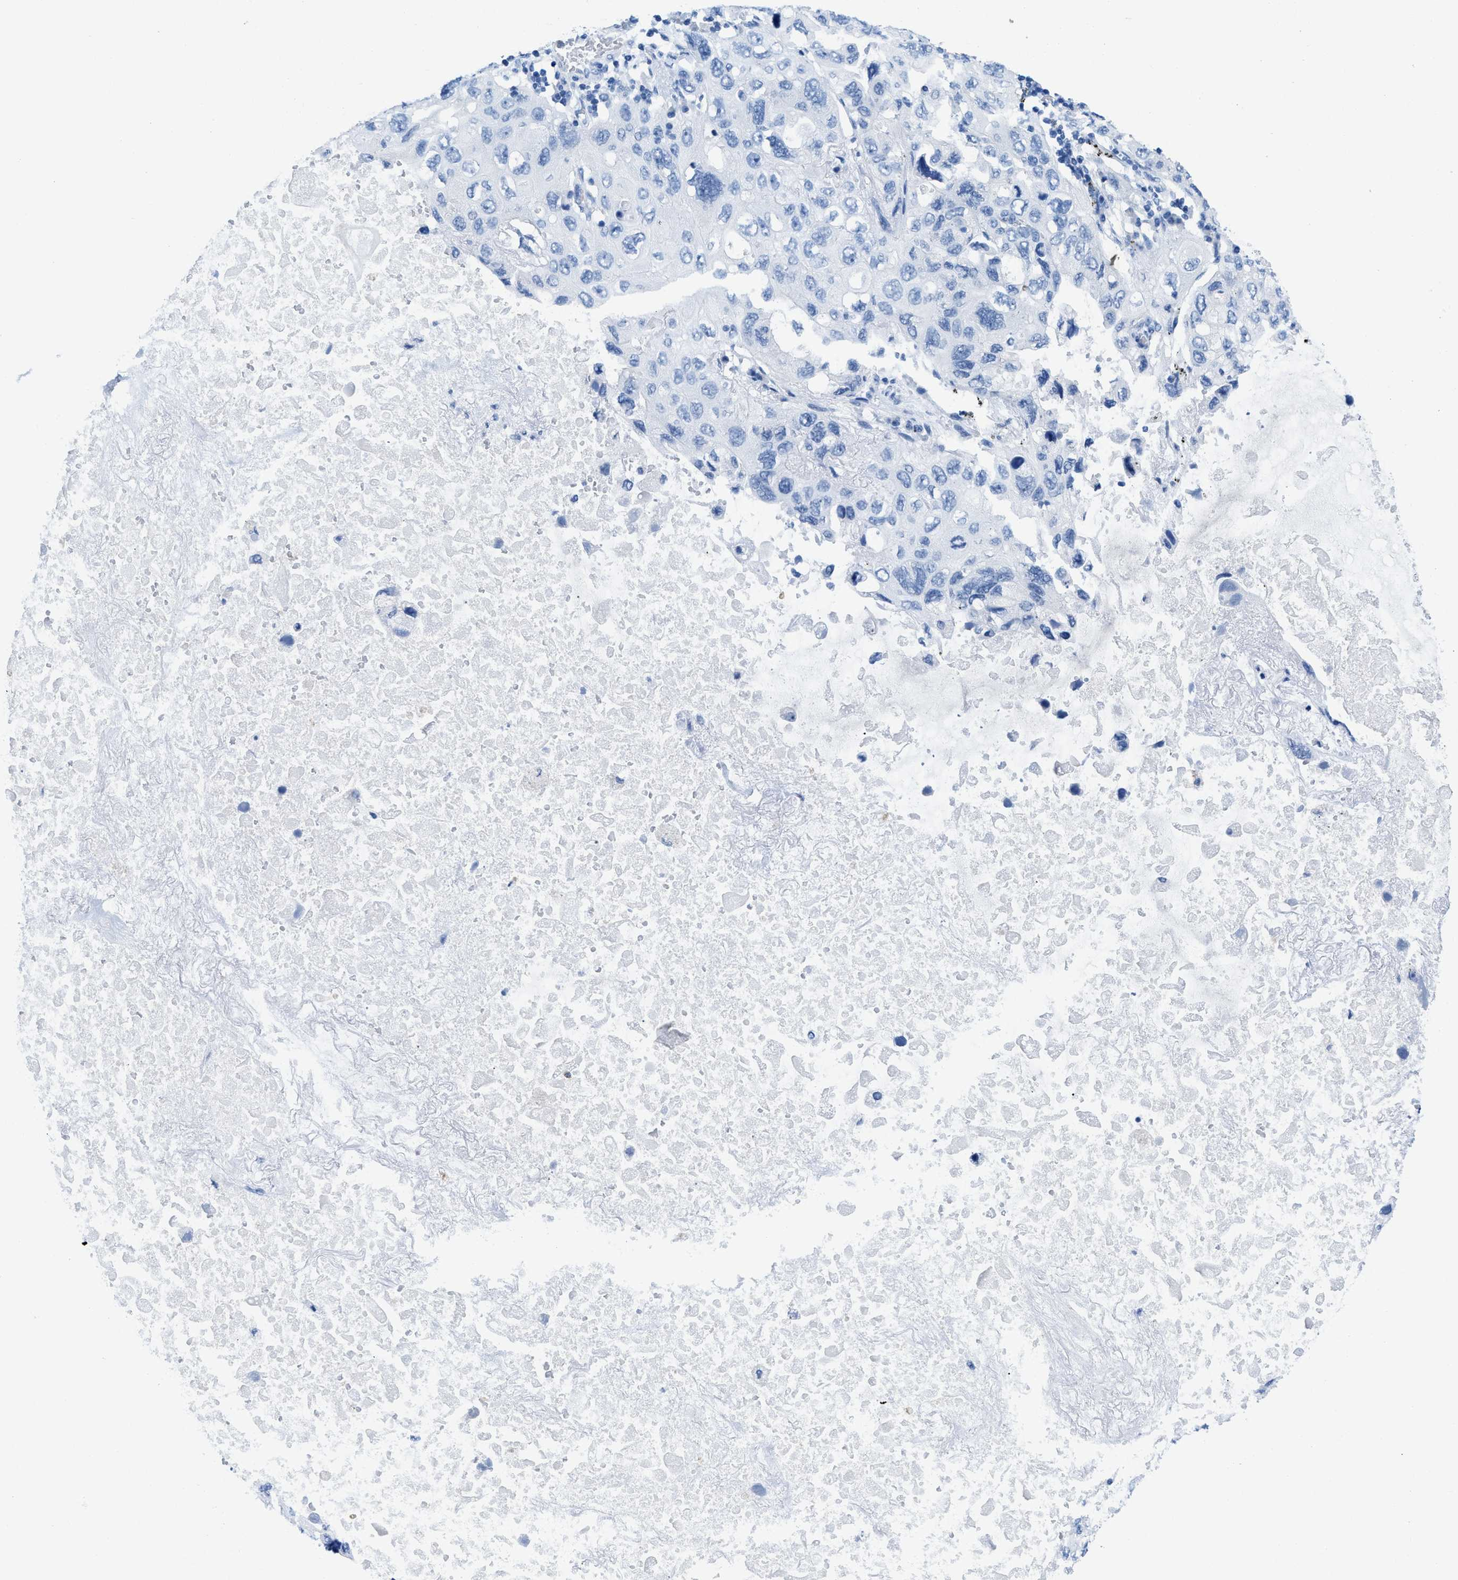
{"staining": {"intensity": "negative", "quantity": "none", "location": "none"}, "tissue": "lung cancer", "cell_type": "Tumor cells", "image_type": "cancer", "snomed": [{"axis": "morphology", "description": "Squamous cell carcinoma, NOS"}, {"axis": "topography", "description": "Lung"}], "caption": "A high-resolution photomicrograph shows immunohistochemistry (IHC) staining of lung cancer (squamous cell carcinoma), which displays no significant expression in tumor cells.", "gene": "CR1", "patient": {"sex": "female", "age": 73}}